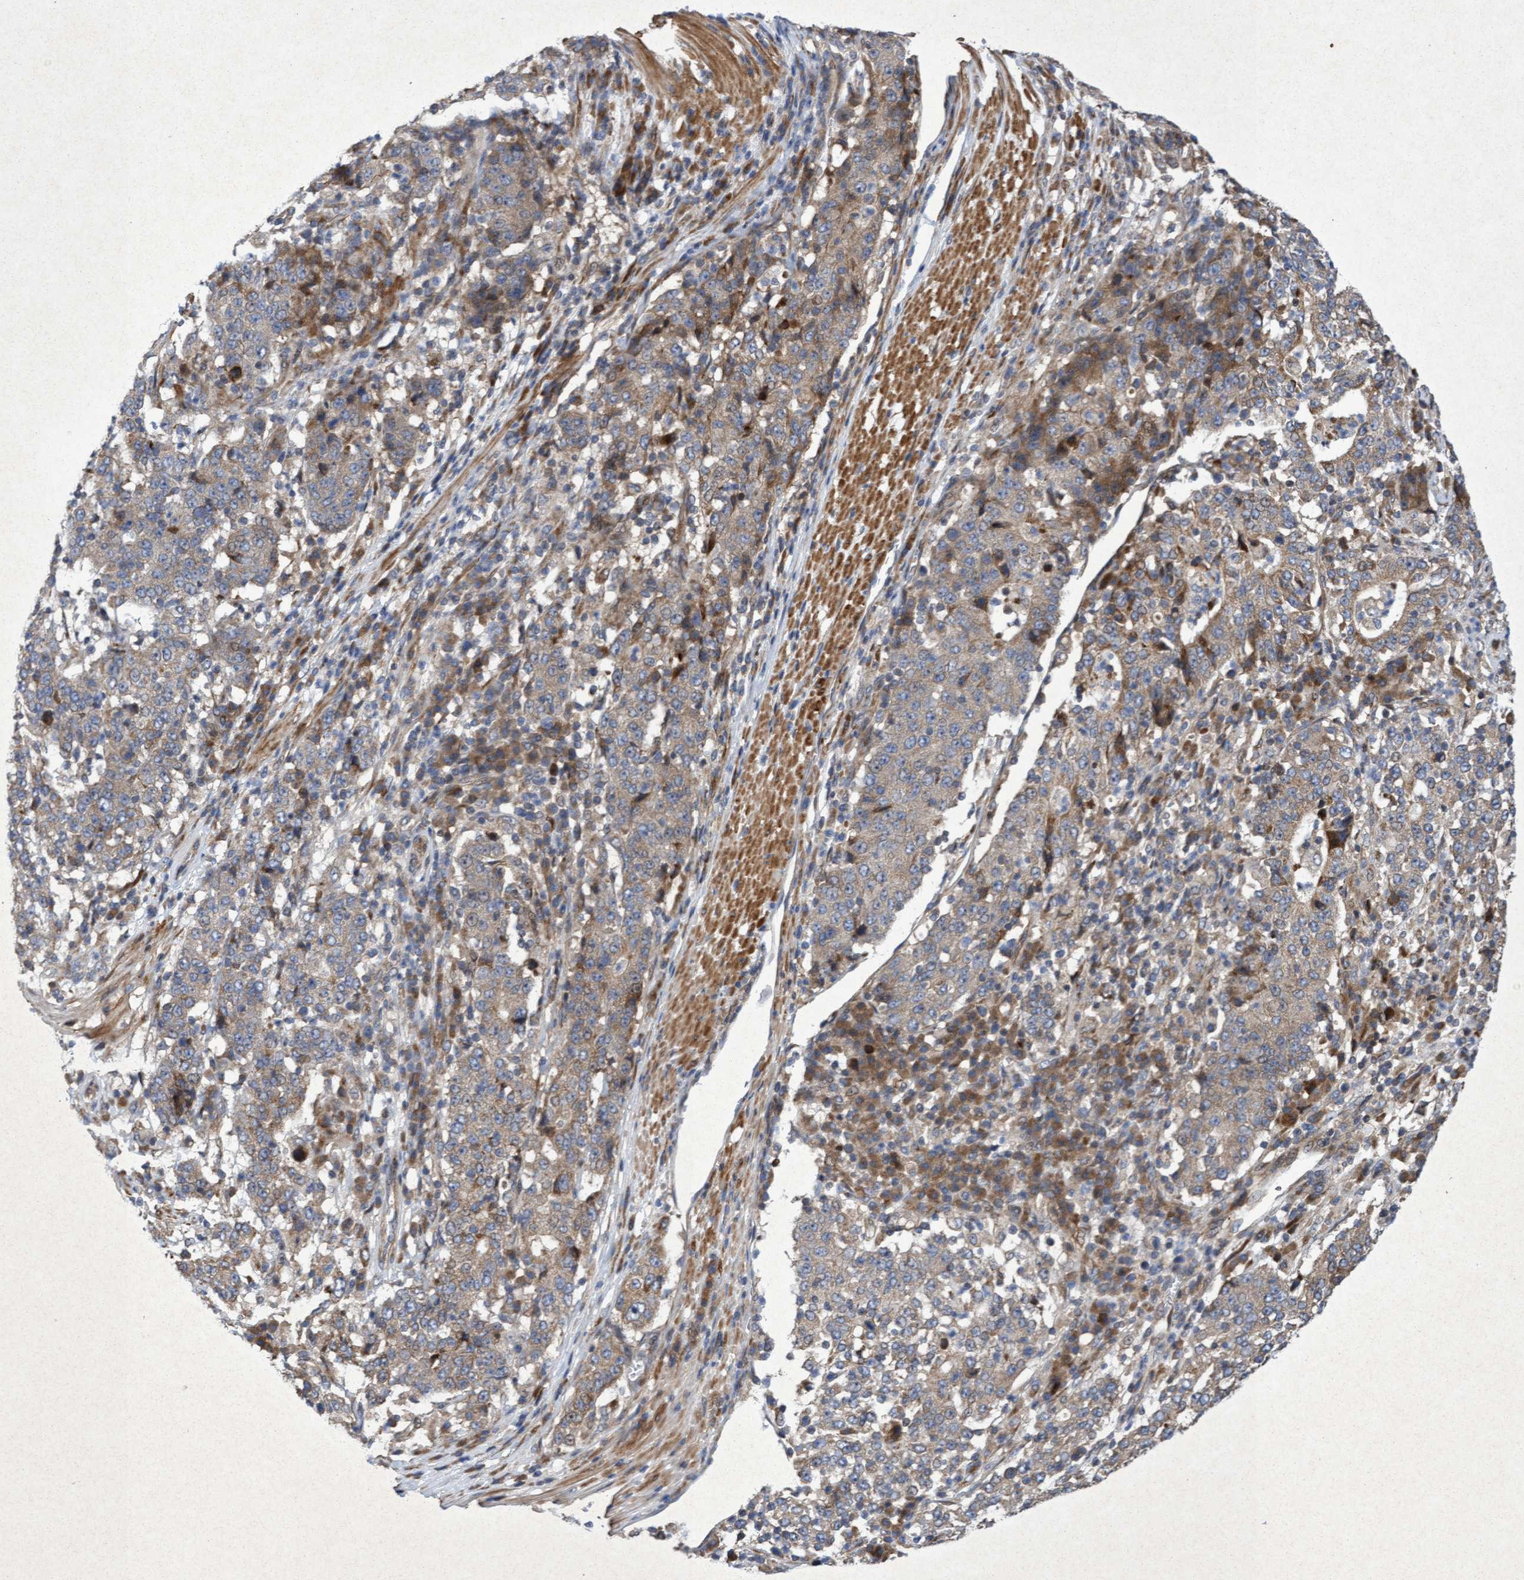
{"staining": {"intensity": "weak", "quantity": "25%-75%", "location": "cytoplasmic/membranous"}, "tissue": "stomach cancer", "cell_type": "Tumor cells", "image_type": "cancer", "snomed": [{"axis": "morphology", "description": "Adenocarcinoma, NOS"}, {"axis": "topography", "description": "Stomach"}], "caption": "A low amount of weak cytoplasmic/membranous expression is seen in about 25%-75% of tumor cells in adenocarcinoma (stomach) tissue.", "gene": "ELP5", "patient": {"sex": "male", "age": 59}}